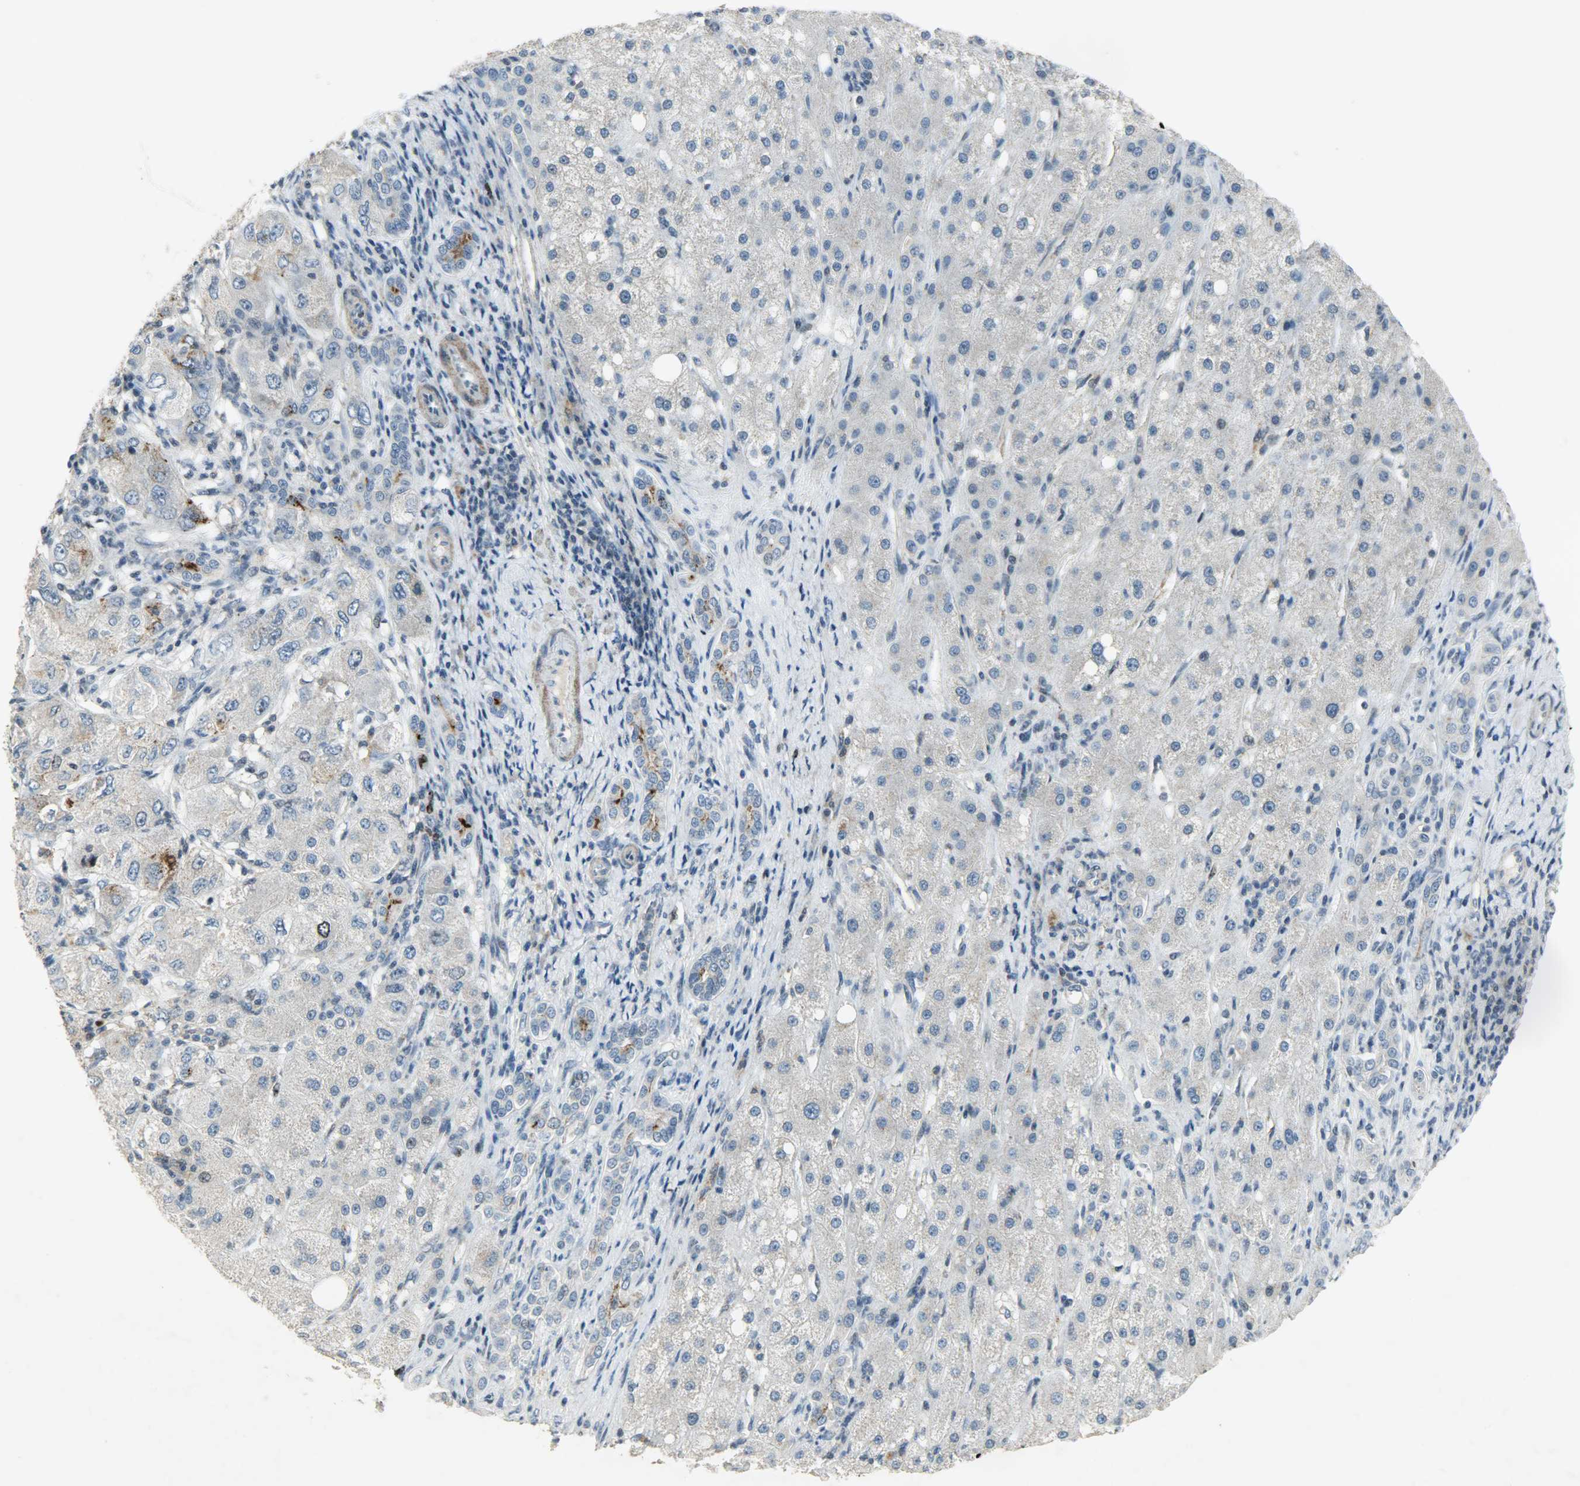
{"staining": {"intensity": "moderate", "quantity": "<25%", "location": "cytoplasmic/membranous,nuclear"}, "tissue": "liver cancer", "cell_type": "Tumor cells", "image_type": "cancer", "snomed": [{"axis": "morphology", "description": "Carcinoma, Hepatocellular, NOS"}, {"axis": "topography", "description": "Liver"}], "caption": "Tumor cells display low levels of moderate cytoplasmic/membranous and nuclear staining in about <25% of cells in human liver hepatocellular carcinoma.", "gene": "AURKB", "patient": {"sex": "male", "age": 80}}